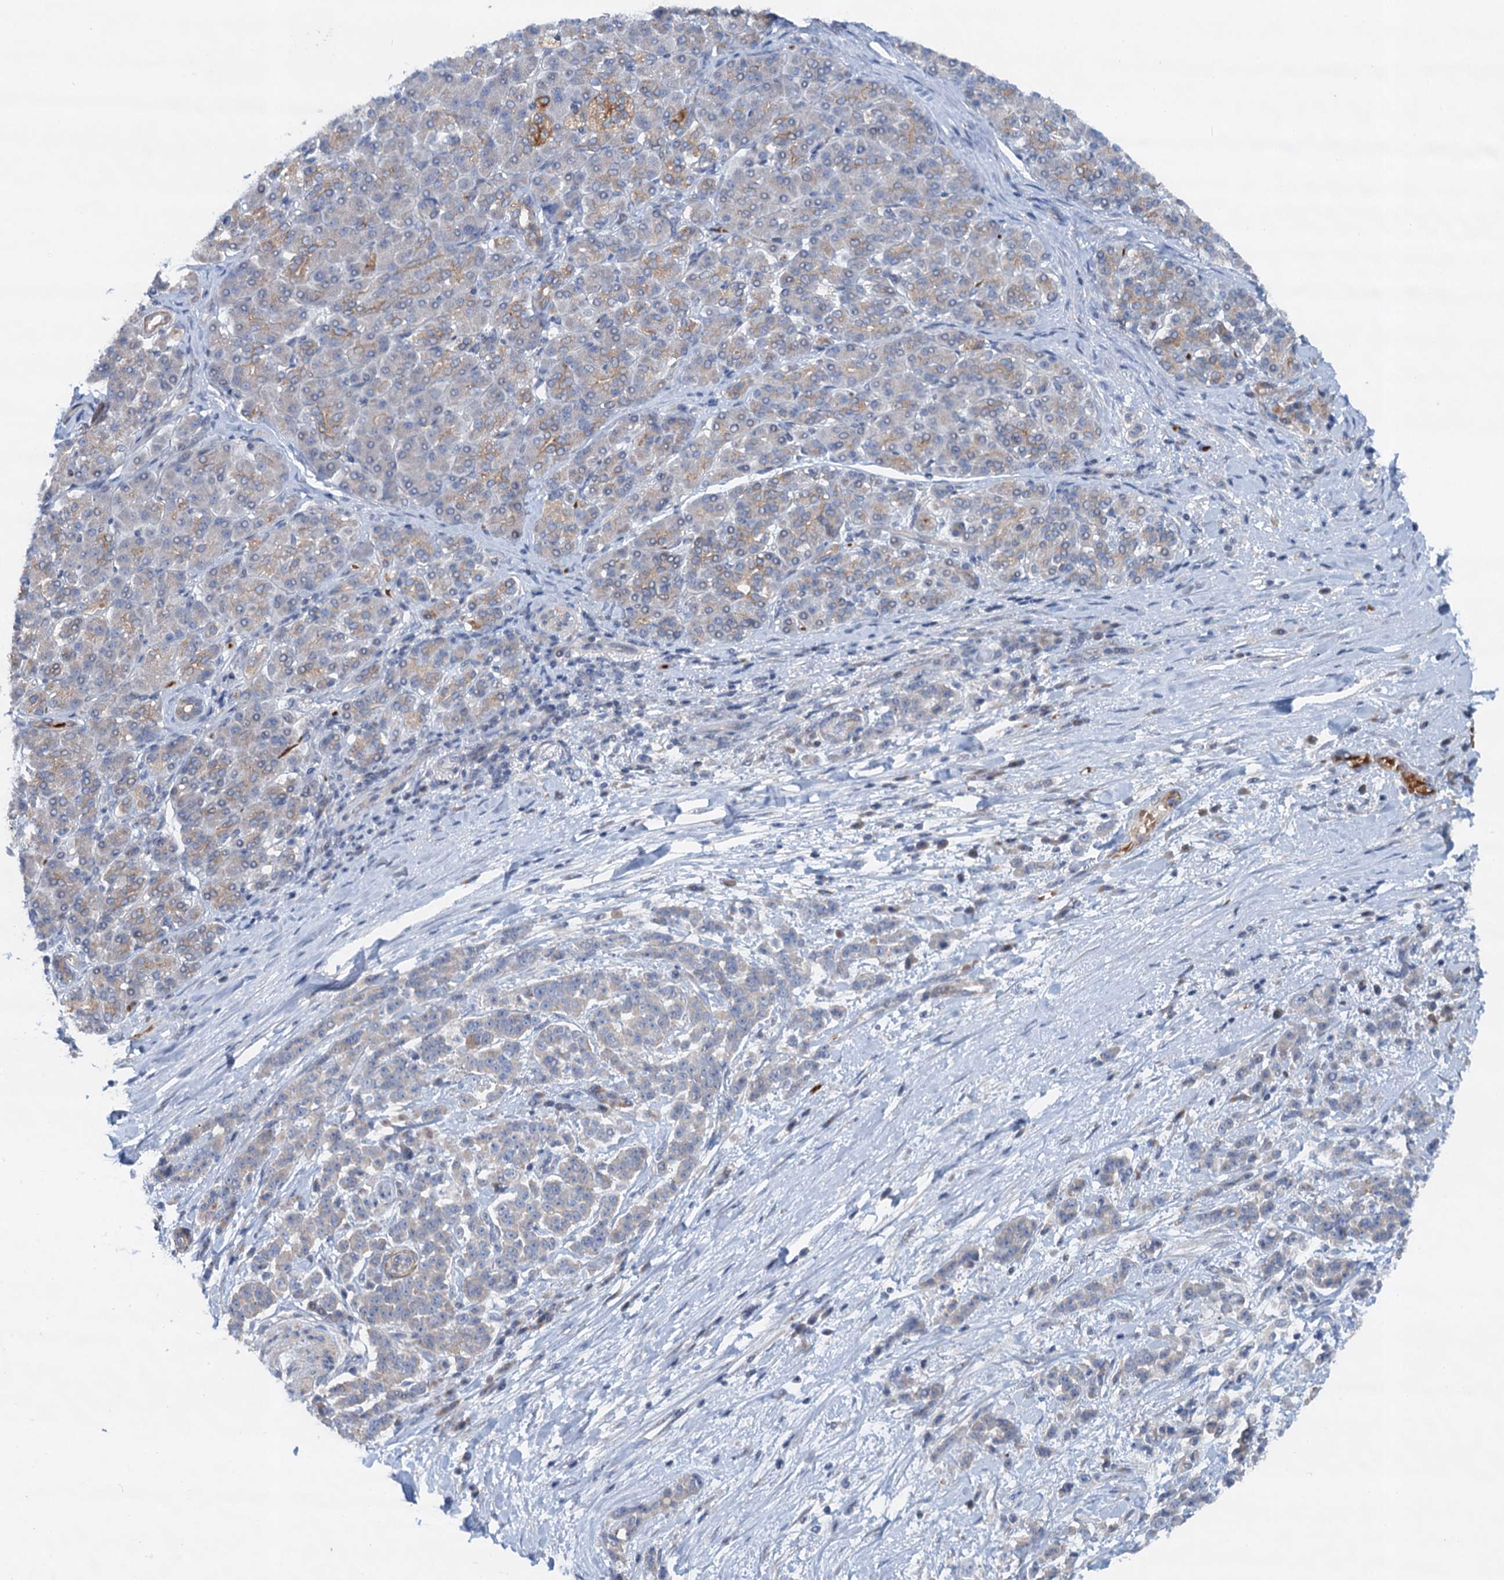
{"staining": {"intensity": "negative", "quantity": "none", "location": "none"}, "tissue": "pancreatic cancer", "cell_type": "Tumor cells", "image_type": "cancer", "snomed": [{"axis": "morphology", "description": "Normal tissue, NOS"}, {"axis": "morphology", "description": "Adenocarcinoma, NOS"}, {"axis": "topography", "description": "Pancreas"}], "caption": "Pancreatic adenocarcinoma was stained to show a protein in brown. There is no significant staining in tumor cells. (DAB (3,3'-diaminobenzidine) immunohistochemistry with hematoxylin counter stain).", "gene": "NBEA", "patient": {"sex": "female", "age": 64}}